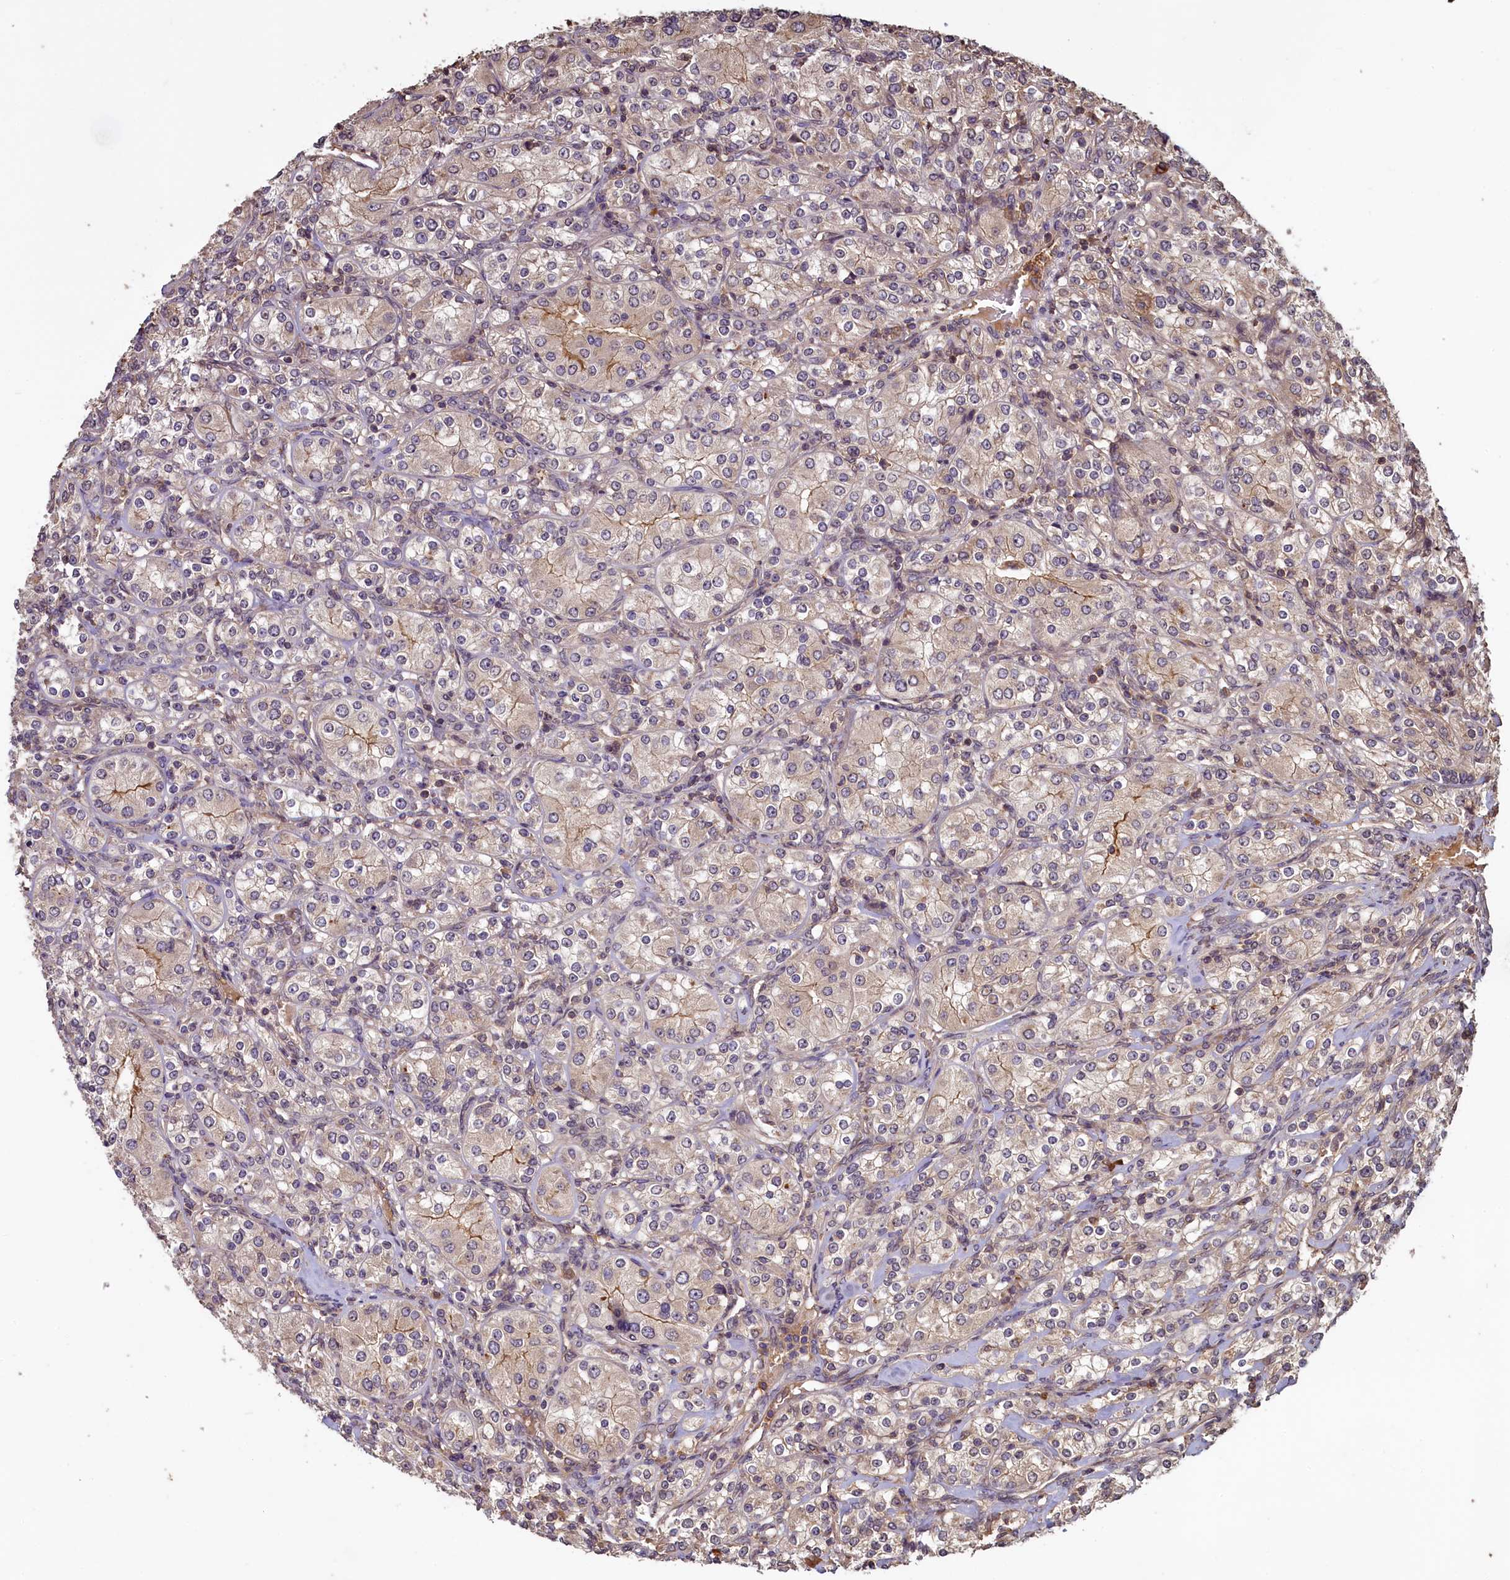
{"staining": {"intensity": "moderate", "quantity": "<25%", "location": "cytoplasmic/membranous"}, "tissue": "renal cancer", "cell_type": "Tumor cells", "image_type": "cancer", "snomed": [{"axis": "morphology", "description": "Adenocarcinoma, NOS"}, {"axis": "topography", "description": "Kidney"}], "caption": "IHC histopathology image of neoplastic tissue: renal adenocarcinoma stained using immunohistochemistry displays low levels of moderate protein expression localized specifically in the cytoplasmic/membranous of tumor cells, appearing as a cytoplasmic/membranous brown color.", "gene": "NUDT6", "patient": {"sex": "male", "age": 77}}